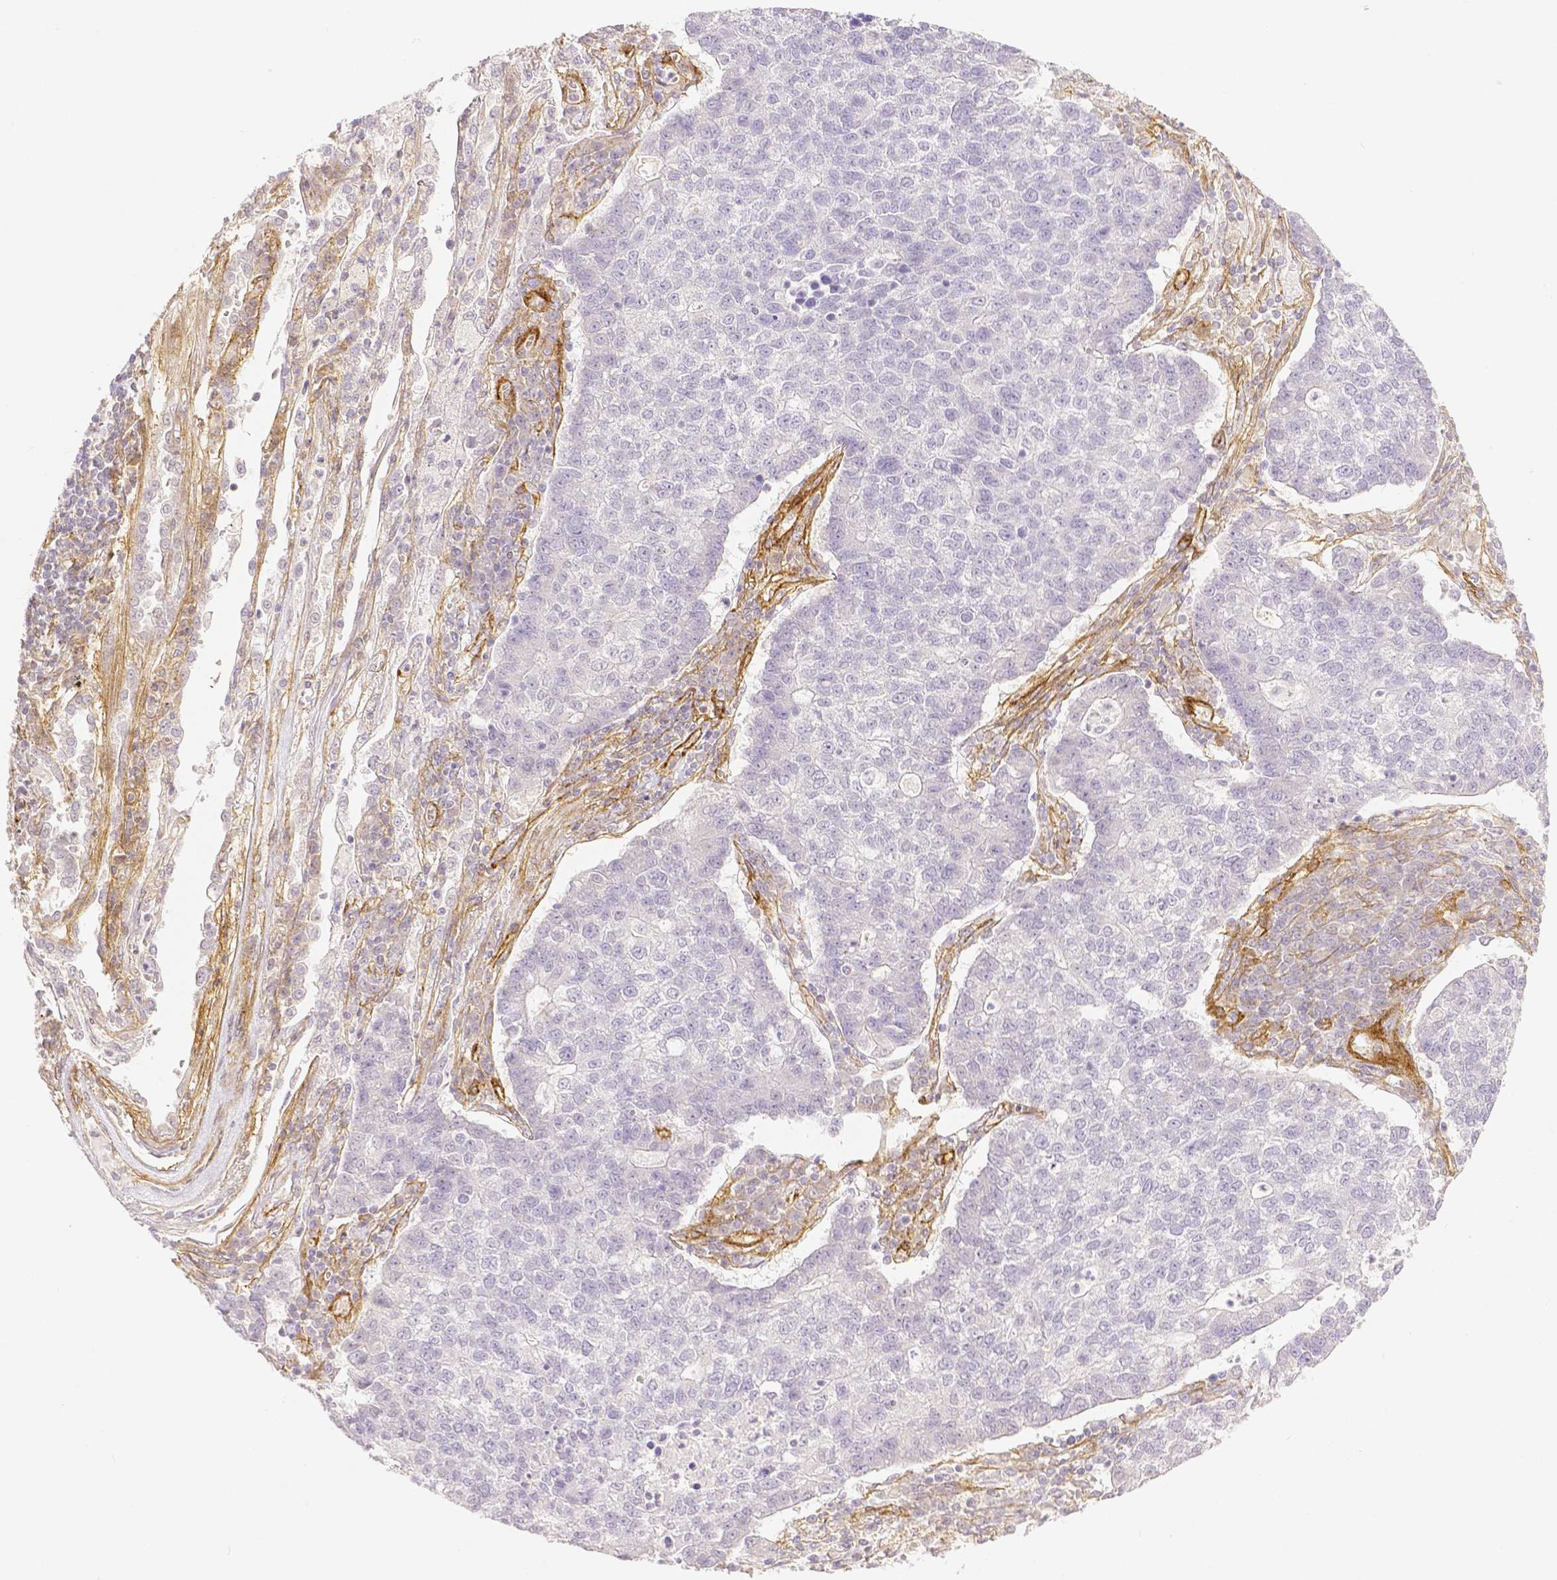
{"staining": {"intensity": "negative", "quantity": "none", "location": "none"}, "tissue": "lung cancer", "cell_type": "Tumor cells", "image_type": "cancer", "snomed": [{"axis": "morphology", "description": "Adenocarcinoma, NOS"}, {"axis": "topography", "description": "Lung"}], "caption": "The photomicrograph demonstrates no significant positivity in tumor cells of lung cancer (adenocarcinoma).", "gene": "THY1", "patient": {"sex": "male", "age": 57}}